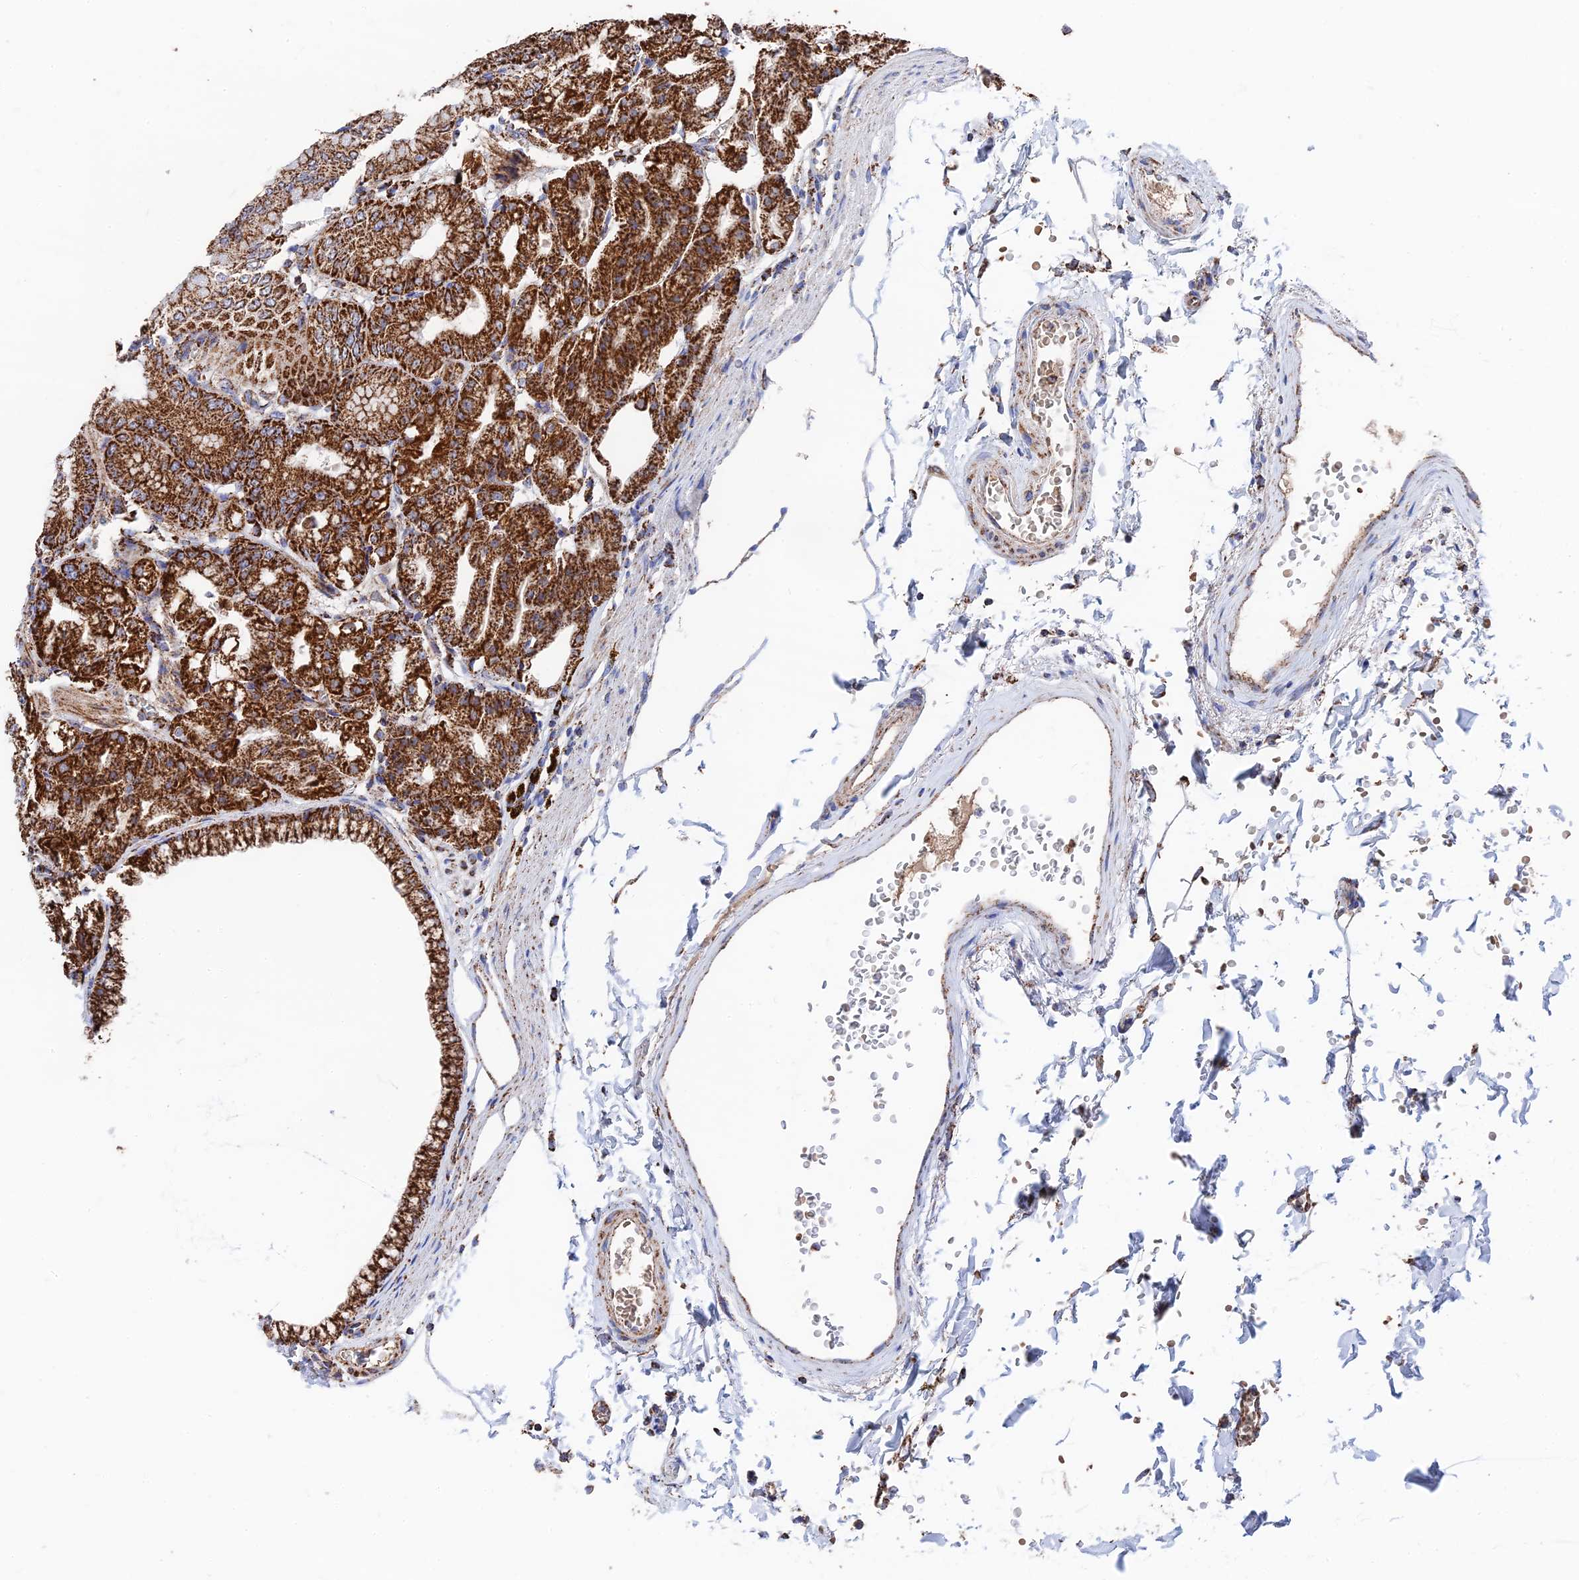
{"staining": {"intensity": "strong", "quantity": ">75%", "location": "cytoplasmic/membranous"}, "tissue": "stomach", "cell_type": "Glandular cells", "image_type": "normal", "snomed": [{"axis": "morphology", "description": "Normal tissue, NOS"}, {"axis": "topography", "description": "Stomach, lower"}], "caption": "Immunohistochemical staining of unremarkable stomach exhibits strong cytoplasmic/membranous protein staining in about >75% of glandular cells. (DAB (3,3'-diaminobenzidine) = brown stain, brightfield microscopy at high magnification).", "gene": "HAUS8", "patient": {"sex": "male", "age": 71}}